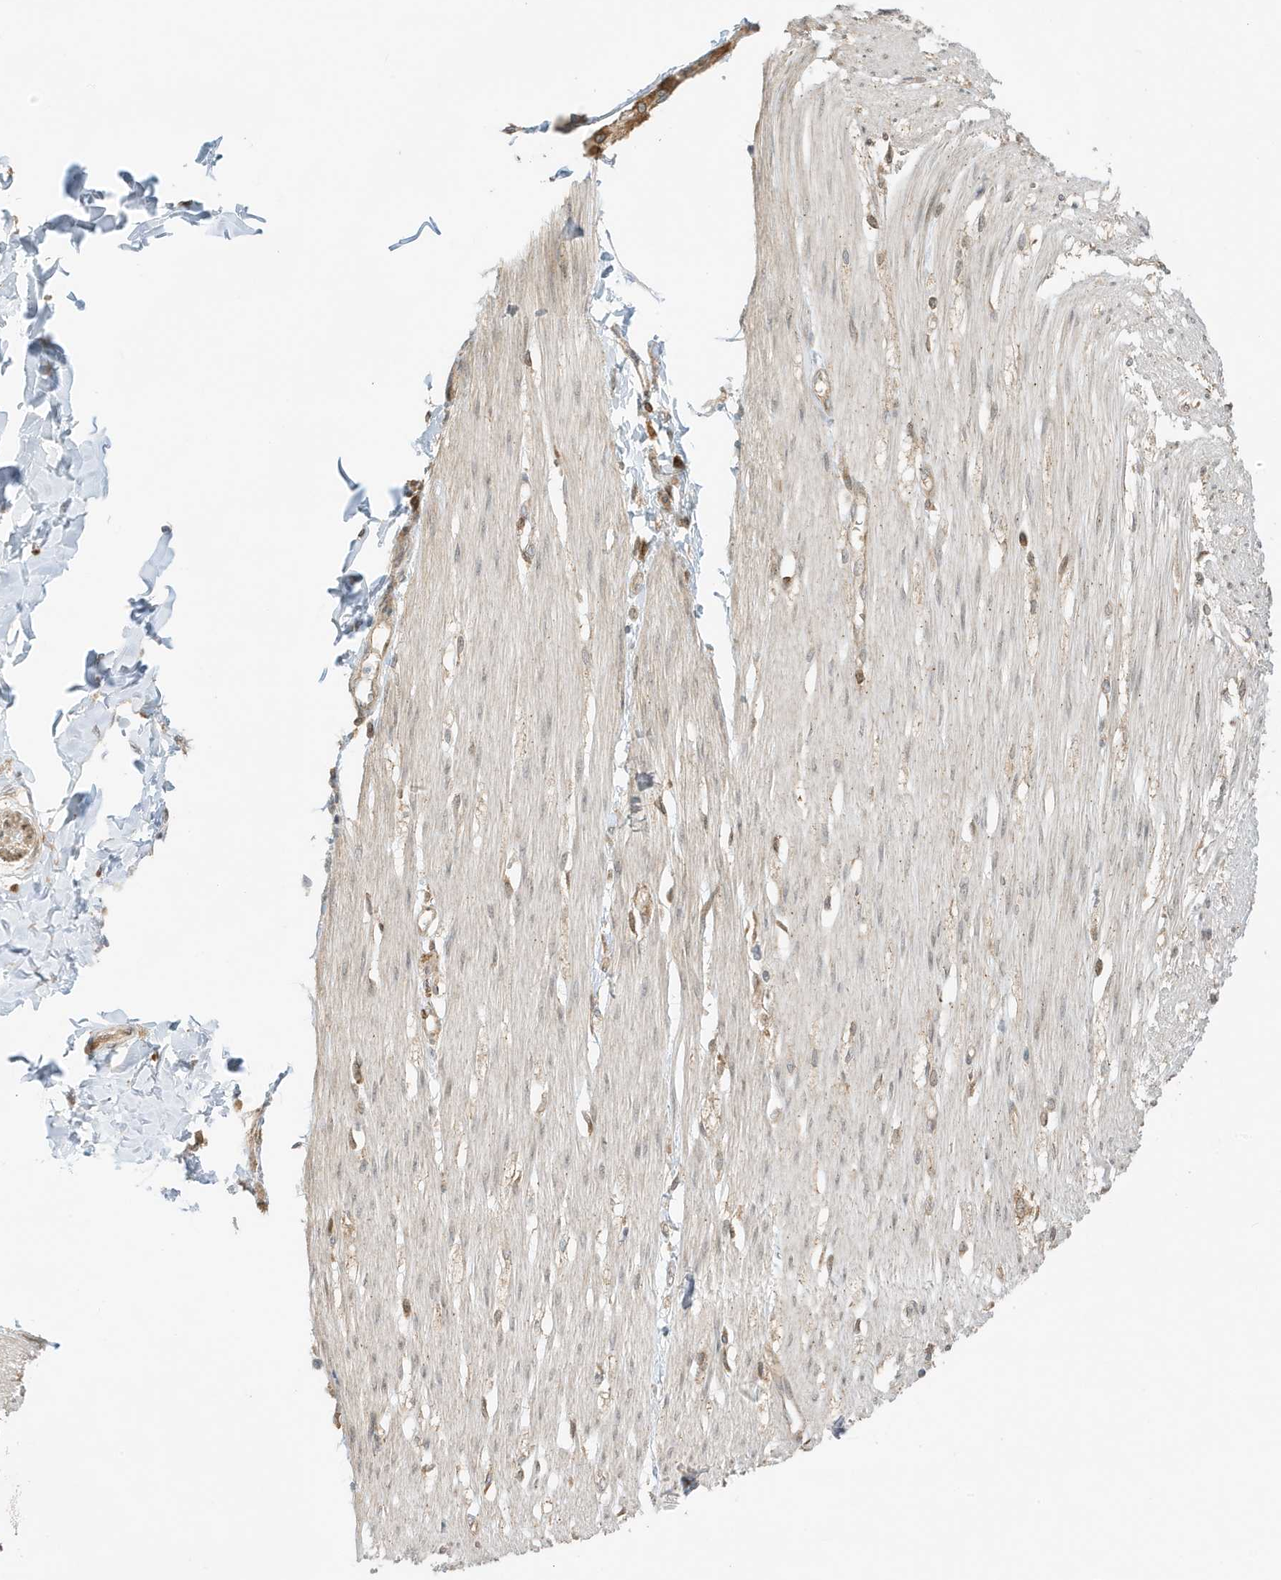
{"staining": {"intensity": "weak", "quantity": ">75%", "location": "cytoplasmic/membranous,nuclear"}, "tissue": "smooth muscle", "cell_type": "Smooth muscle cells", "image_type": "normal", "snomed": [{"axis": "morphology", "description": "Normal tissue, NOS"}, {"axis": "morphology", "description": "Adenocarcinoma, NOS"}, {"axis": "topography", "description": "Colon"}, {"axis": "topography", "description": "Peripheral nerve tissue"}], "caption": "Immunohistochemical staining of normal human smooth muscle shows low levels of weak cytoplasmic/membranous,nuclear positivity in approximately >75% of smooth muscle cells.", "gene": "SCARF2", "patient": {"sex": "male", "age": 14}}